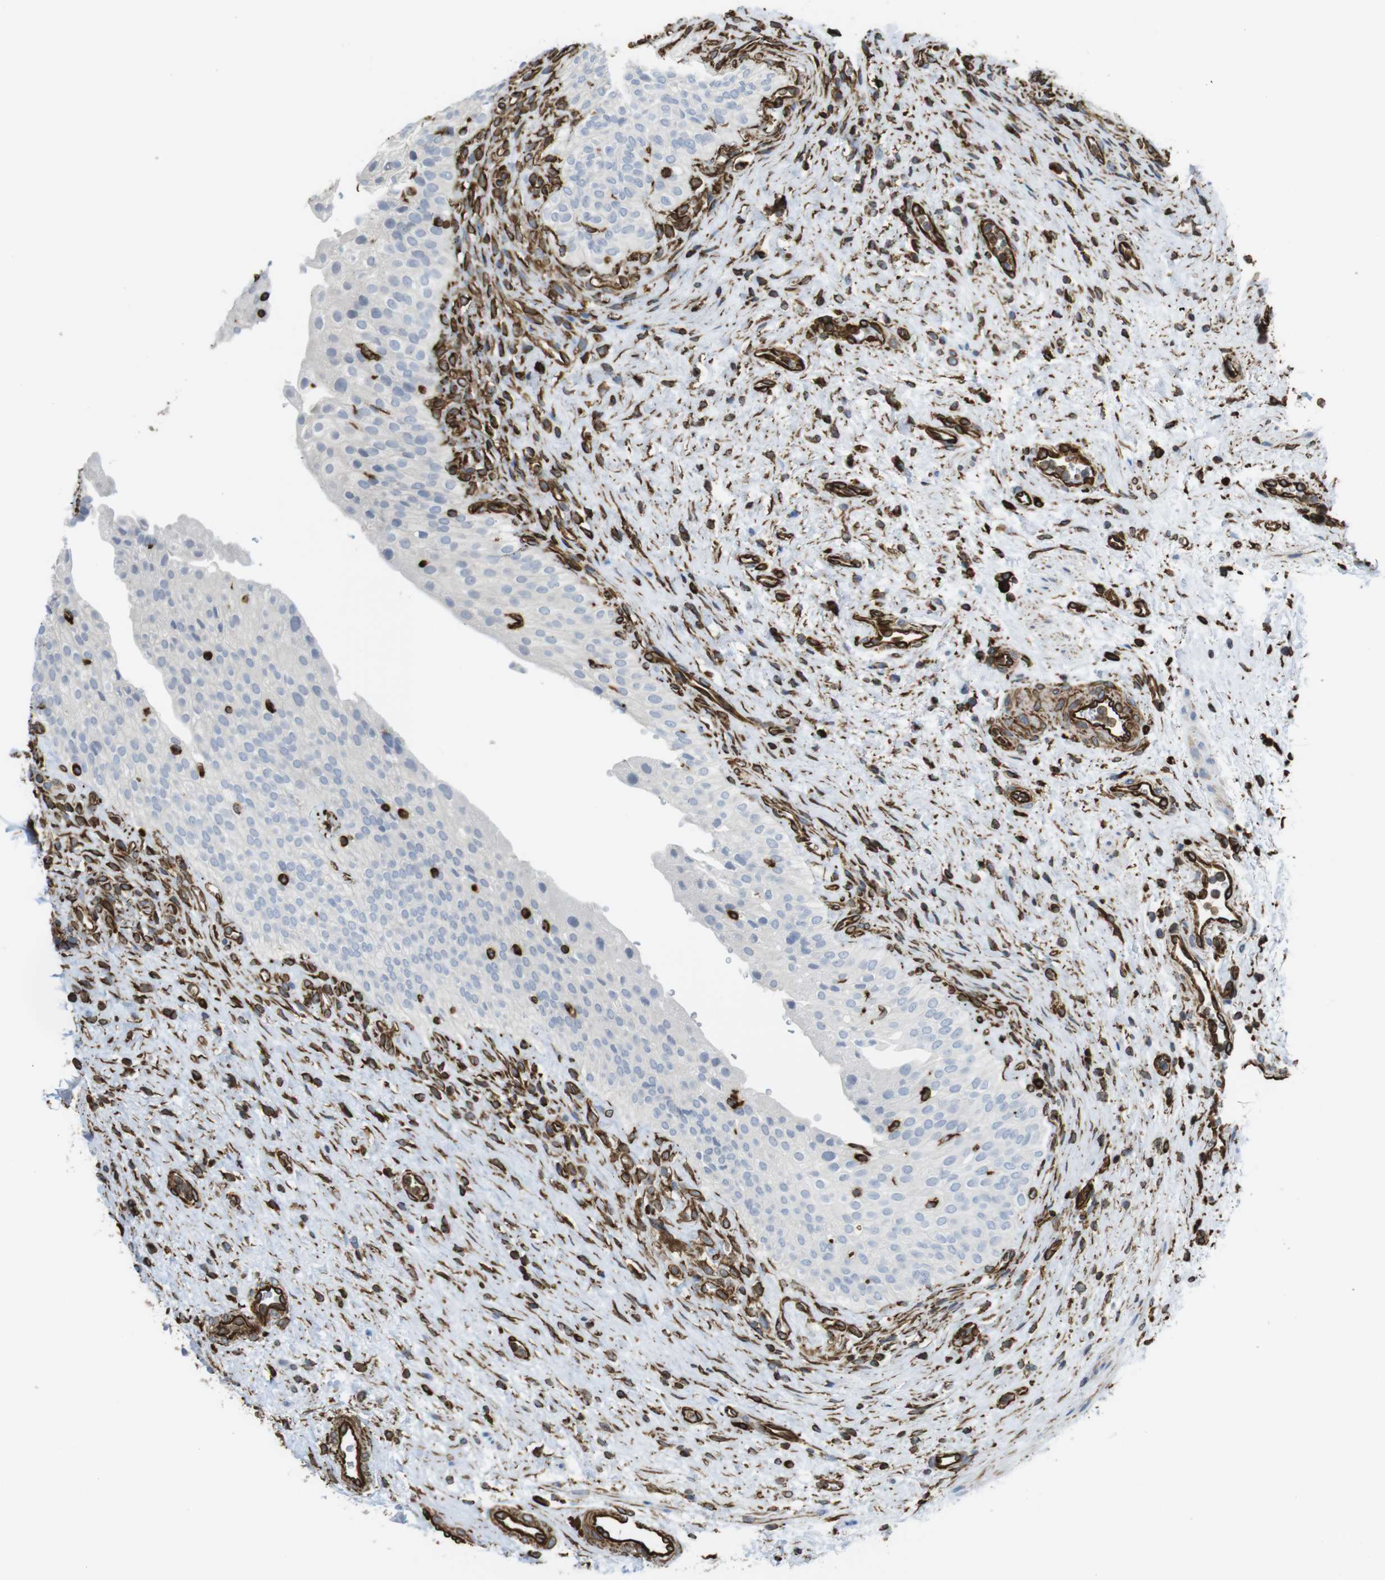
{"staining": {"intensity": "negative", "quantity": "none", "location": "none"}, "tissue": "urinary bladder", "cell_type": "Urothelial cells", "image_type": "normal", "snomed": [{"axis": "morphology", "description": "Normal tissue, NOS"}, {"axis": "morphology", "description": "Urothelial carcinoma, High grade"}, {"axis": "topography", "description": "Urinary bladder"}], "caption": "Histopathology image shows no significant protein positivity in urothelial cells of unremarkable urinary bladder.", "gene": "RALGPS1", "patient": {"sex": "male", "age": 46}}